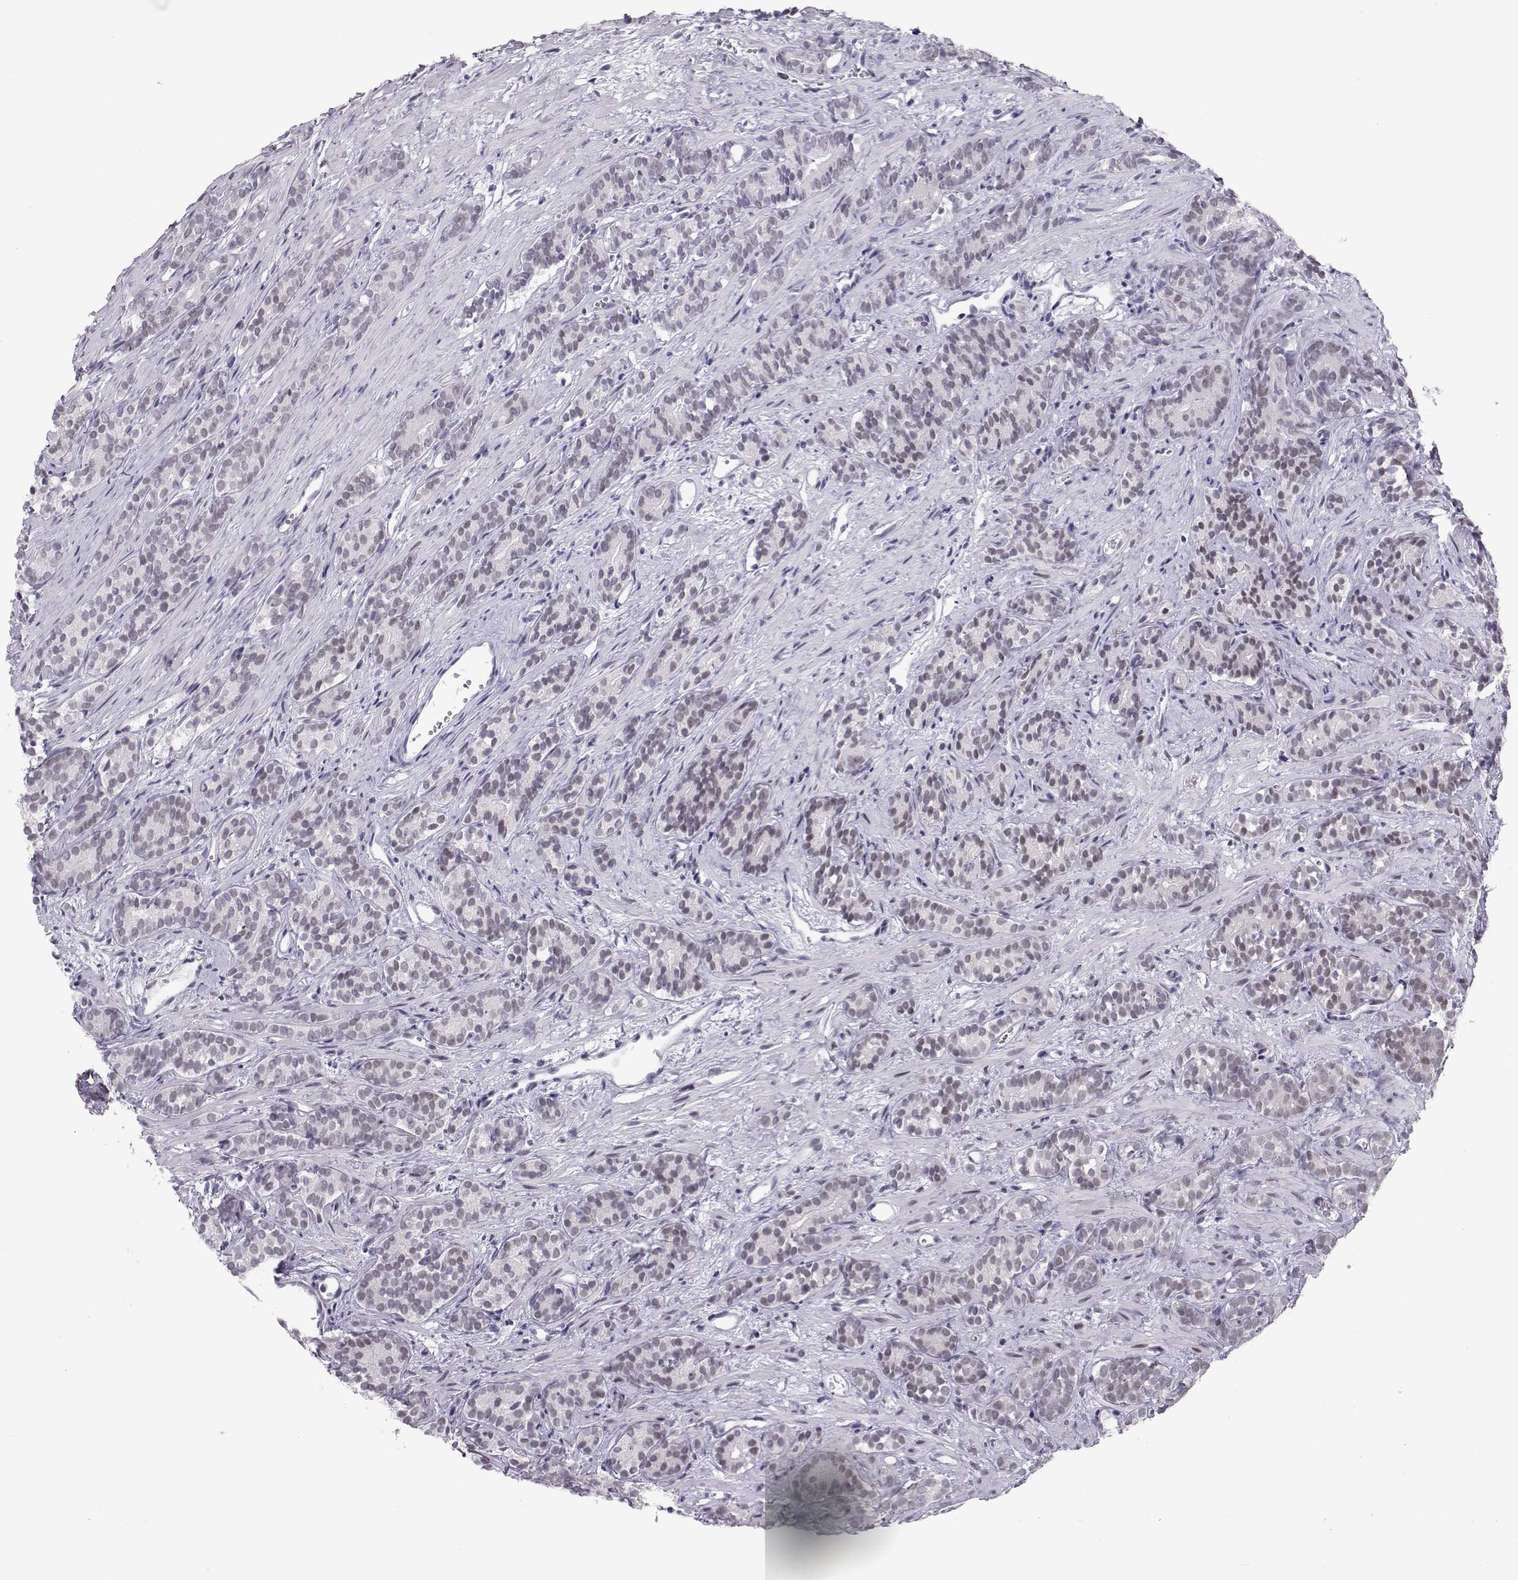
{"staining": {"intensity": "negative", "quantity": "none", "location": "none"}, "tissue": "prostate cancer", "cell_type": "Tumor cells", "image_type": "cancer", "snomed": [{"axis": "morphology", "description": "Adenocarcinoma, High grade"}, {"axis": "topography", "description": "Prostate"}], "caption": "This is an immunohistochemistry (IHC) histopathology image of human prostate cancer. There is no positivity in tumor cells.", "gene": "SIX6", "patient": {"sex": "male", "age": 84}}